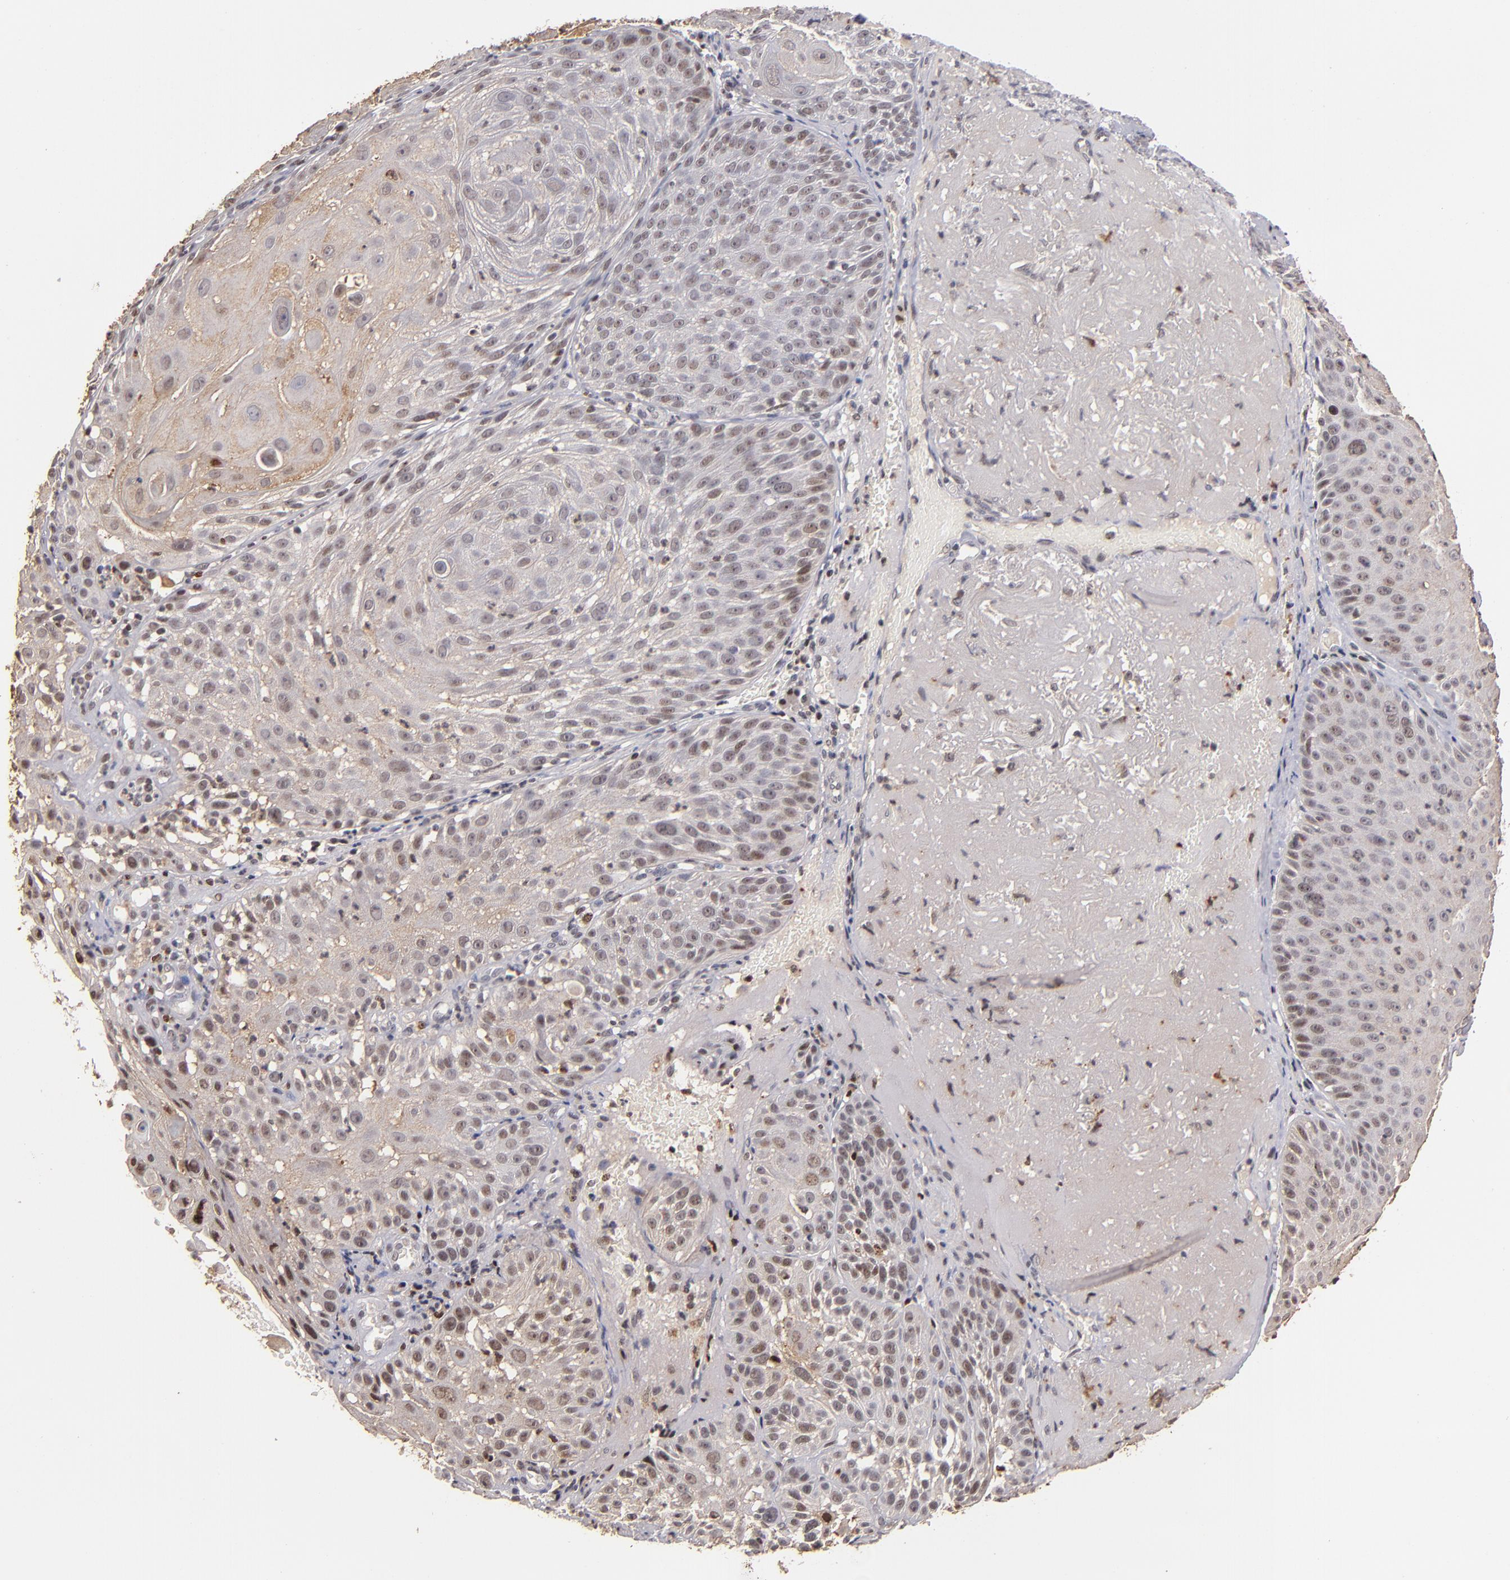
{"staining": {"intensity": "weak", "quantity": "<25%", "location": "cytoplasmic/membranous"}, "tissue": "skin cancer", "cell_type": "Tumor cells", "image_type": "cancer", "snomed": [{"axis": "morphology", "description": "Squamous cell carcinoma, NOS"}, {"axis": "topography", "description": "Skin"}], "caption": "Immunohistochemical staining of human squamous cell carcinoma (skin) displays no significant positivity in tumor cells.", "gene": "PCNX4", "patient": {"sex": "female", "age": 89}}